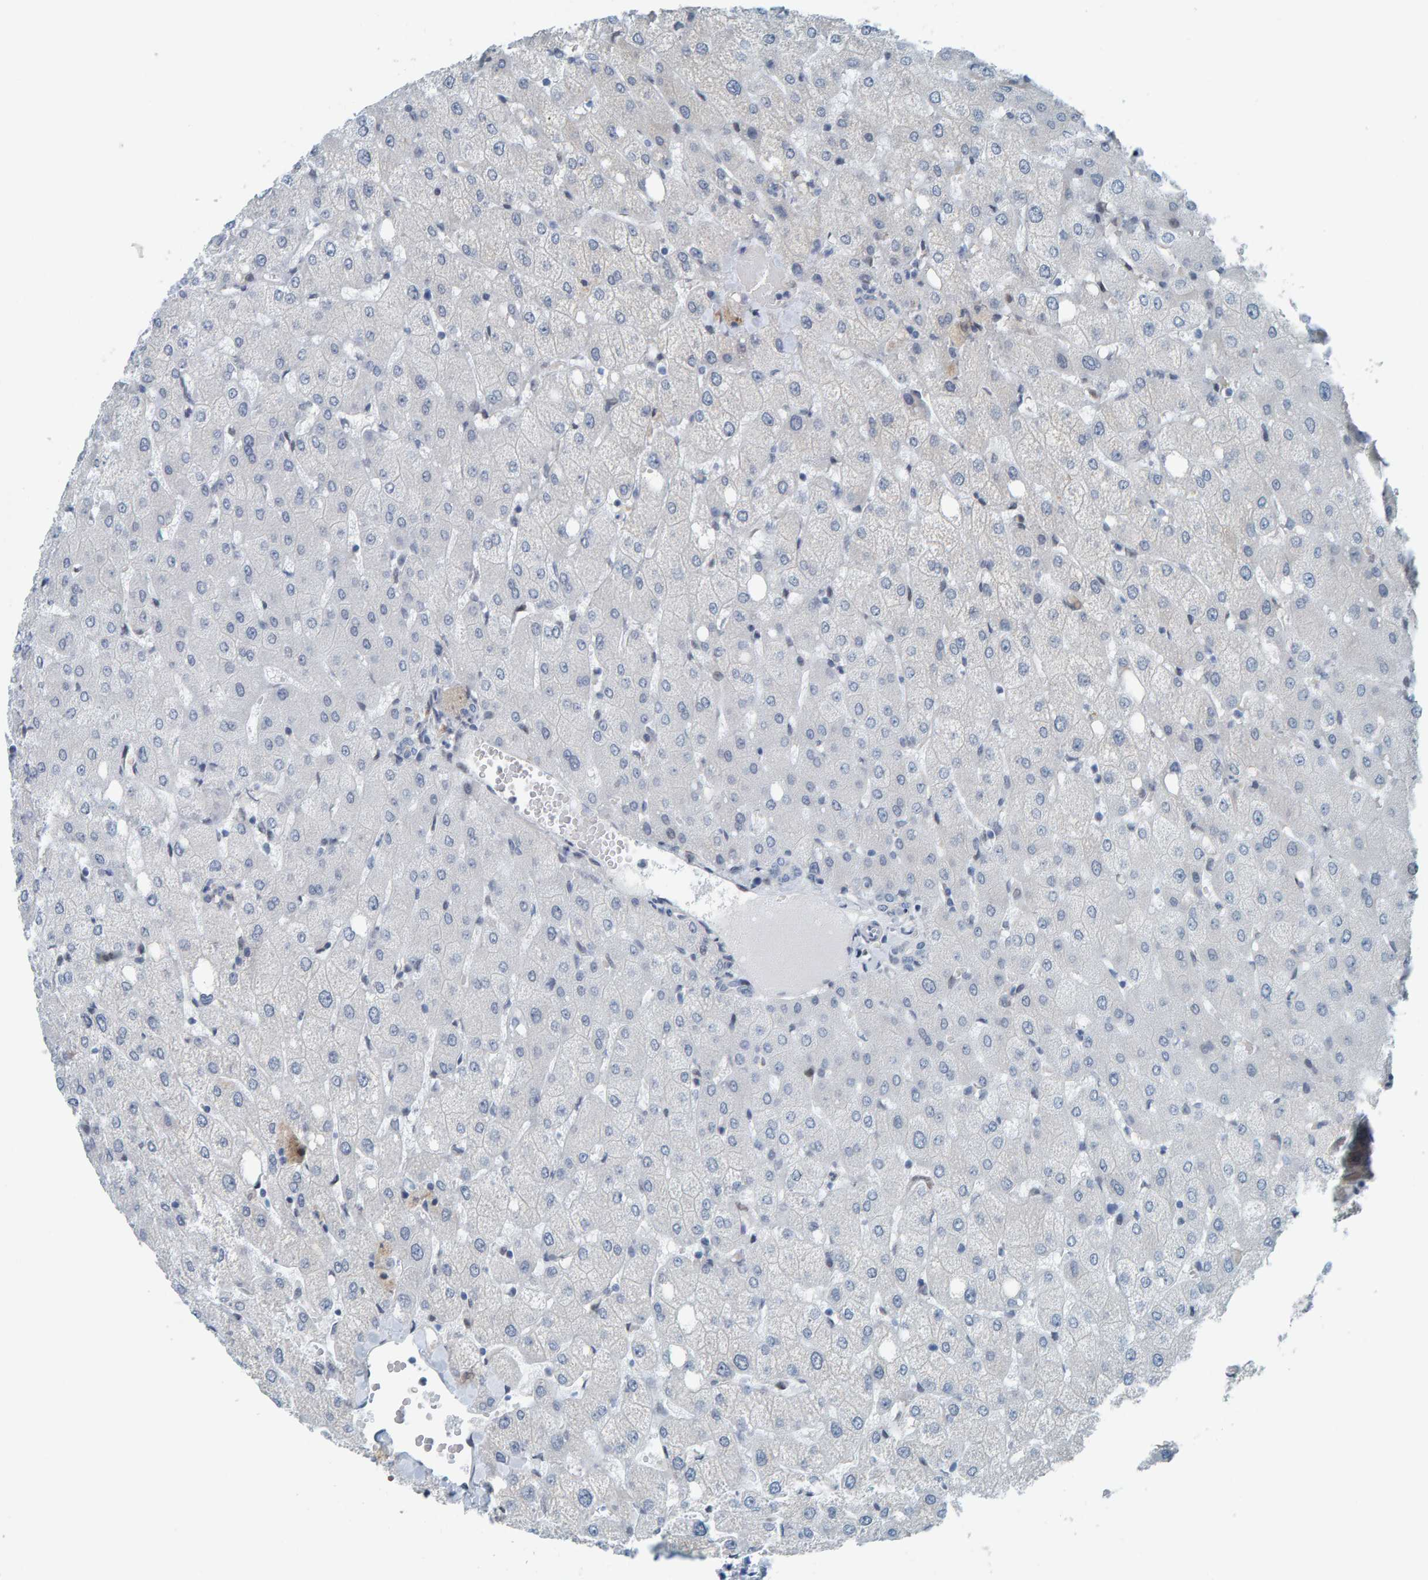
{"staining": {"intensity": "negative", "quantity": "none", "location": "none"}, "tissue": "liver", "cell_type": "Cholangiocytes", "image_type": "normal", "snomed": [{"axis": "morphology", "description": "Normal tissue, NOS"}, {"axis": "topography", "description": "Liver"}], "caption": "Liver was stained to show a protein in brown. There is no significant positivity in cholangiocytes. (DAB (3,3'-diaminobenzidine) IHC visualized using brightfield microscopy, high magnification).", "gene": "CNP", "patient": {"sex": "female", "age": 54}}